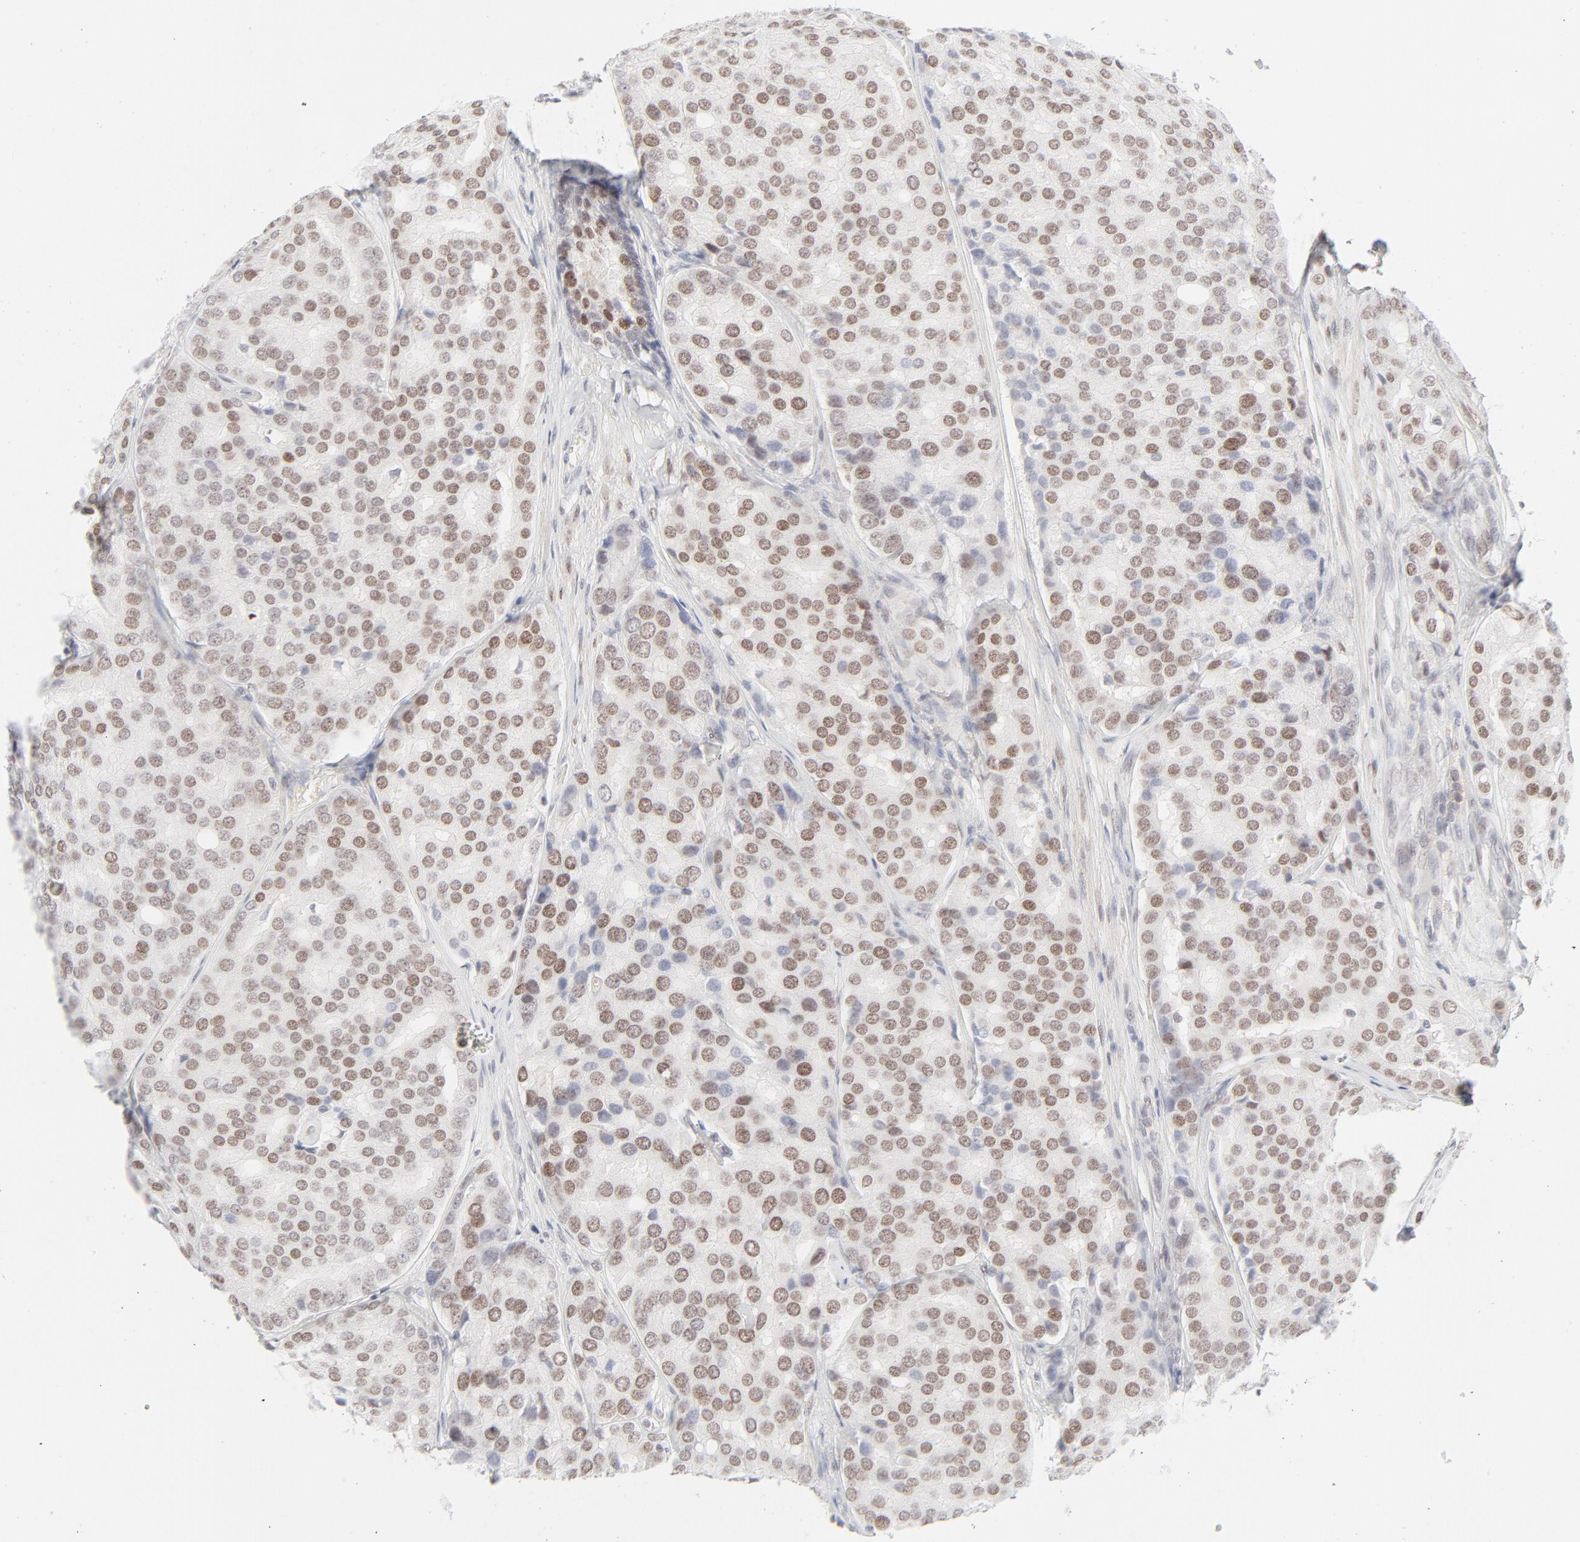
{"staining": {"intensity": "moderate", "quantity": ">75%", "location": "nuclear"}, "tissue": "prostate cancer", "cell_type": "Tumor cells", "image_type": "cancer", "snomed": [{"axis": "morphology", "description": "Adenocarcinoma, High grade"}, {"axis": "topography", "description": "Prostate"}], "caption": "Immunohistochemical staining of high-grade adenocarcinoma (prostate) reveals medium levels of moderate nuclear positivity in about >75% of tumor cells.", "gene": "PRKCB", "patient": {"sex": "male", "age": 64}}